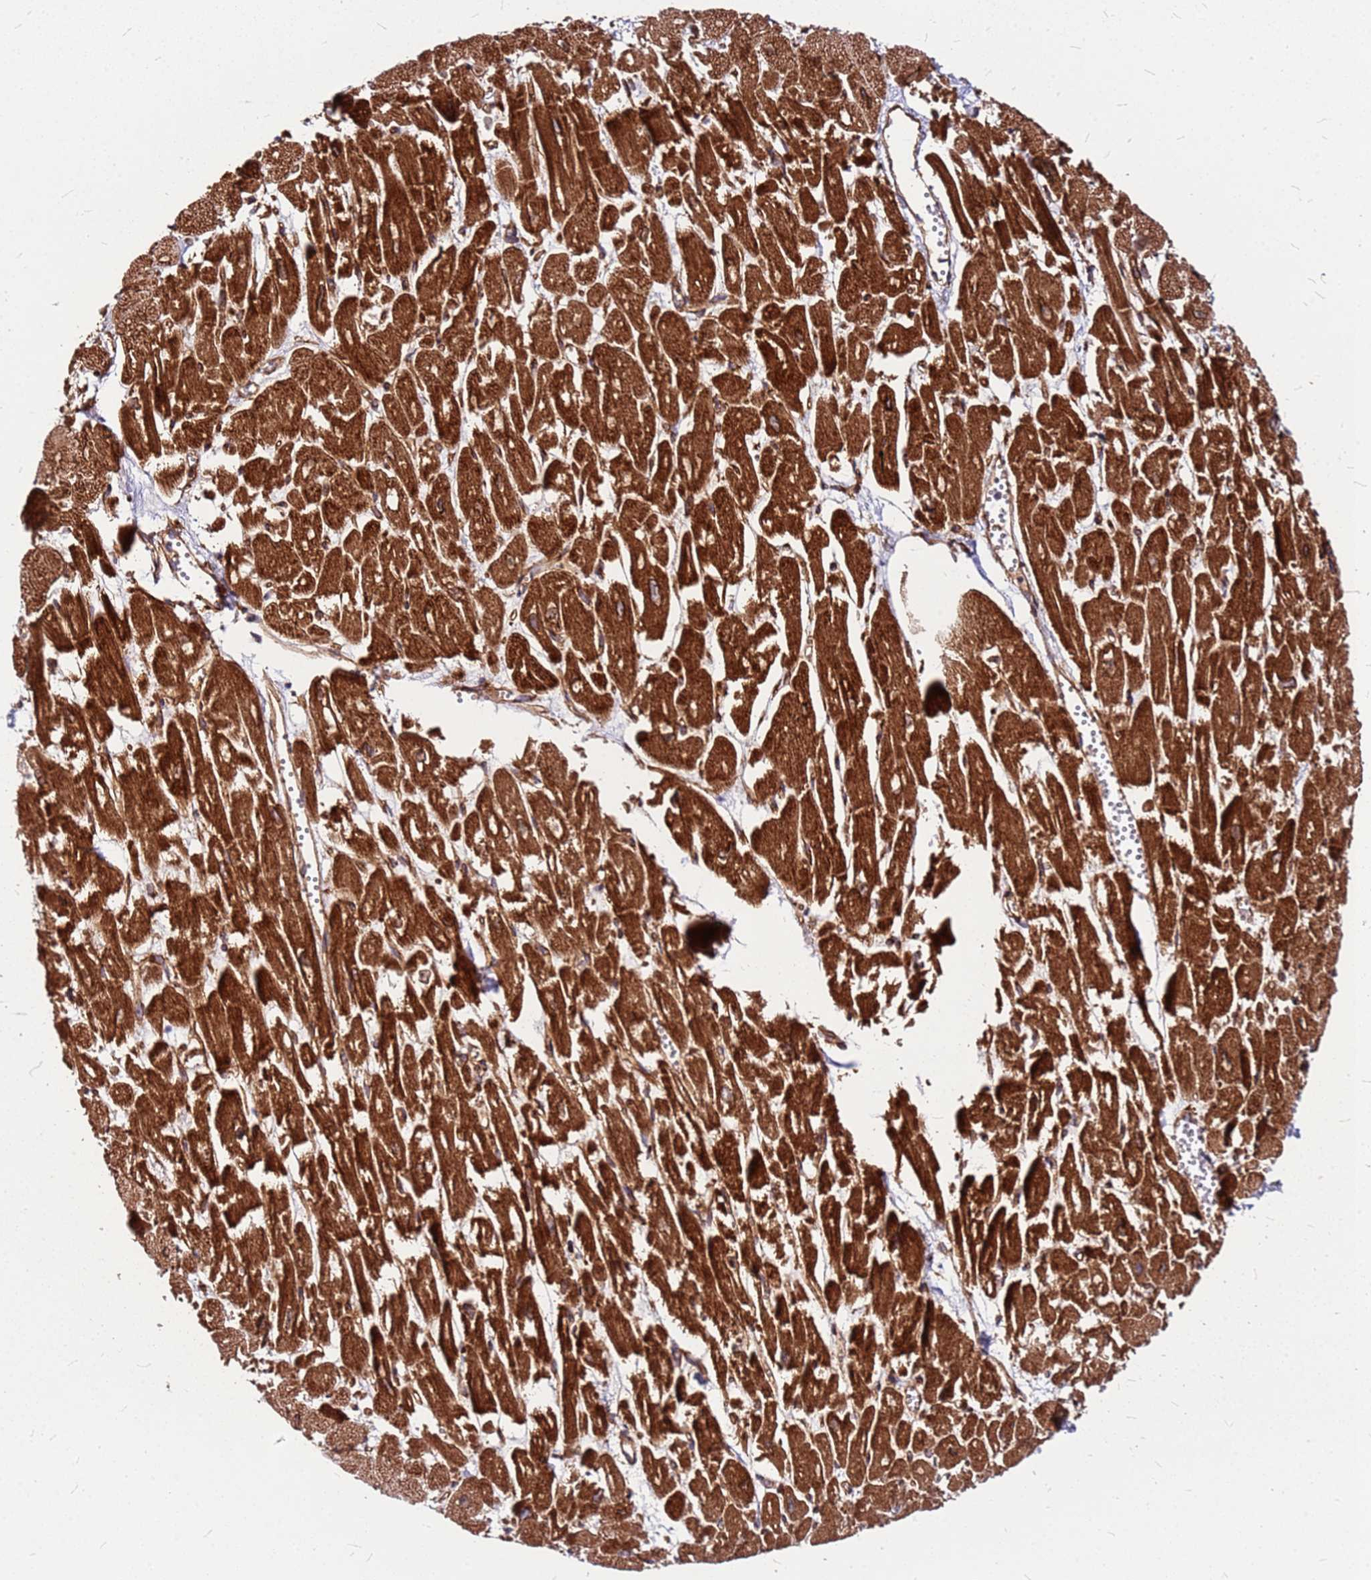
{"staining": {"intensity": "strong", "quantity": ">75%", "location": "cytoplasmic/membranous"}, "tissue": "heart muscle", "cell_type": "Cardiomyocytes", "image_type": "normal", "snomed": [{"axis": "morphology", "description": "Normal tissue, NOS"}, {"axis": "topography", "description": "Heart"}], "caption": "IHC micrograph of unremarkable heart muscle: heart muscle stained using immunohistochemistry exhibits high levels of strong protein expression localized specifically in the cytoplasmic/membranous of cardiomyocytes, appearing as a cytoplasmic/membranous brown color.", "gene": "TOPAZ1", "patient": {"sex": "male", "age": 54}}